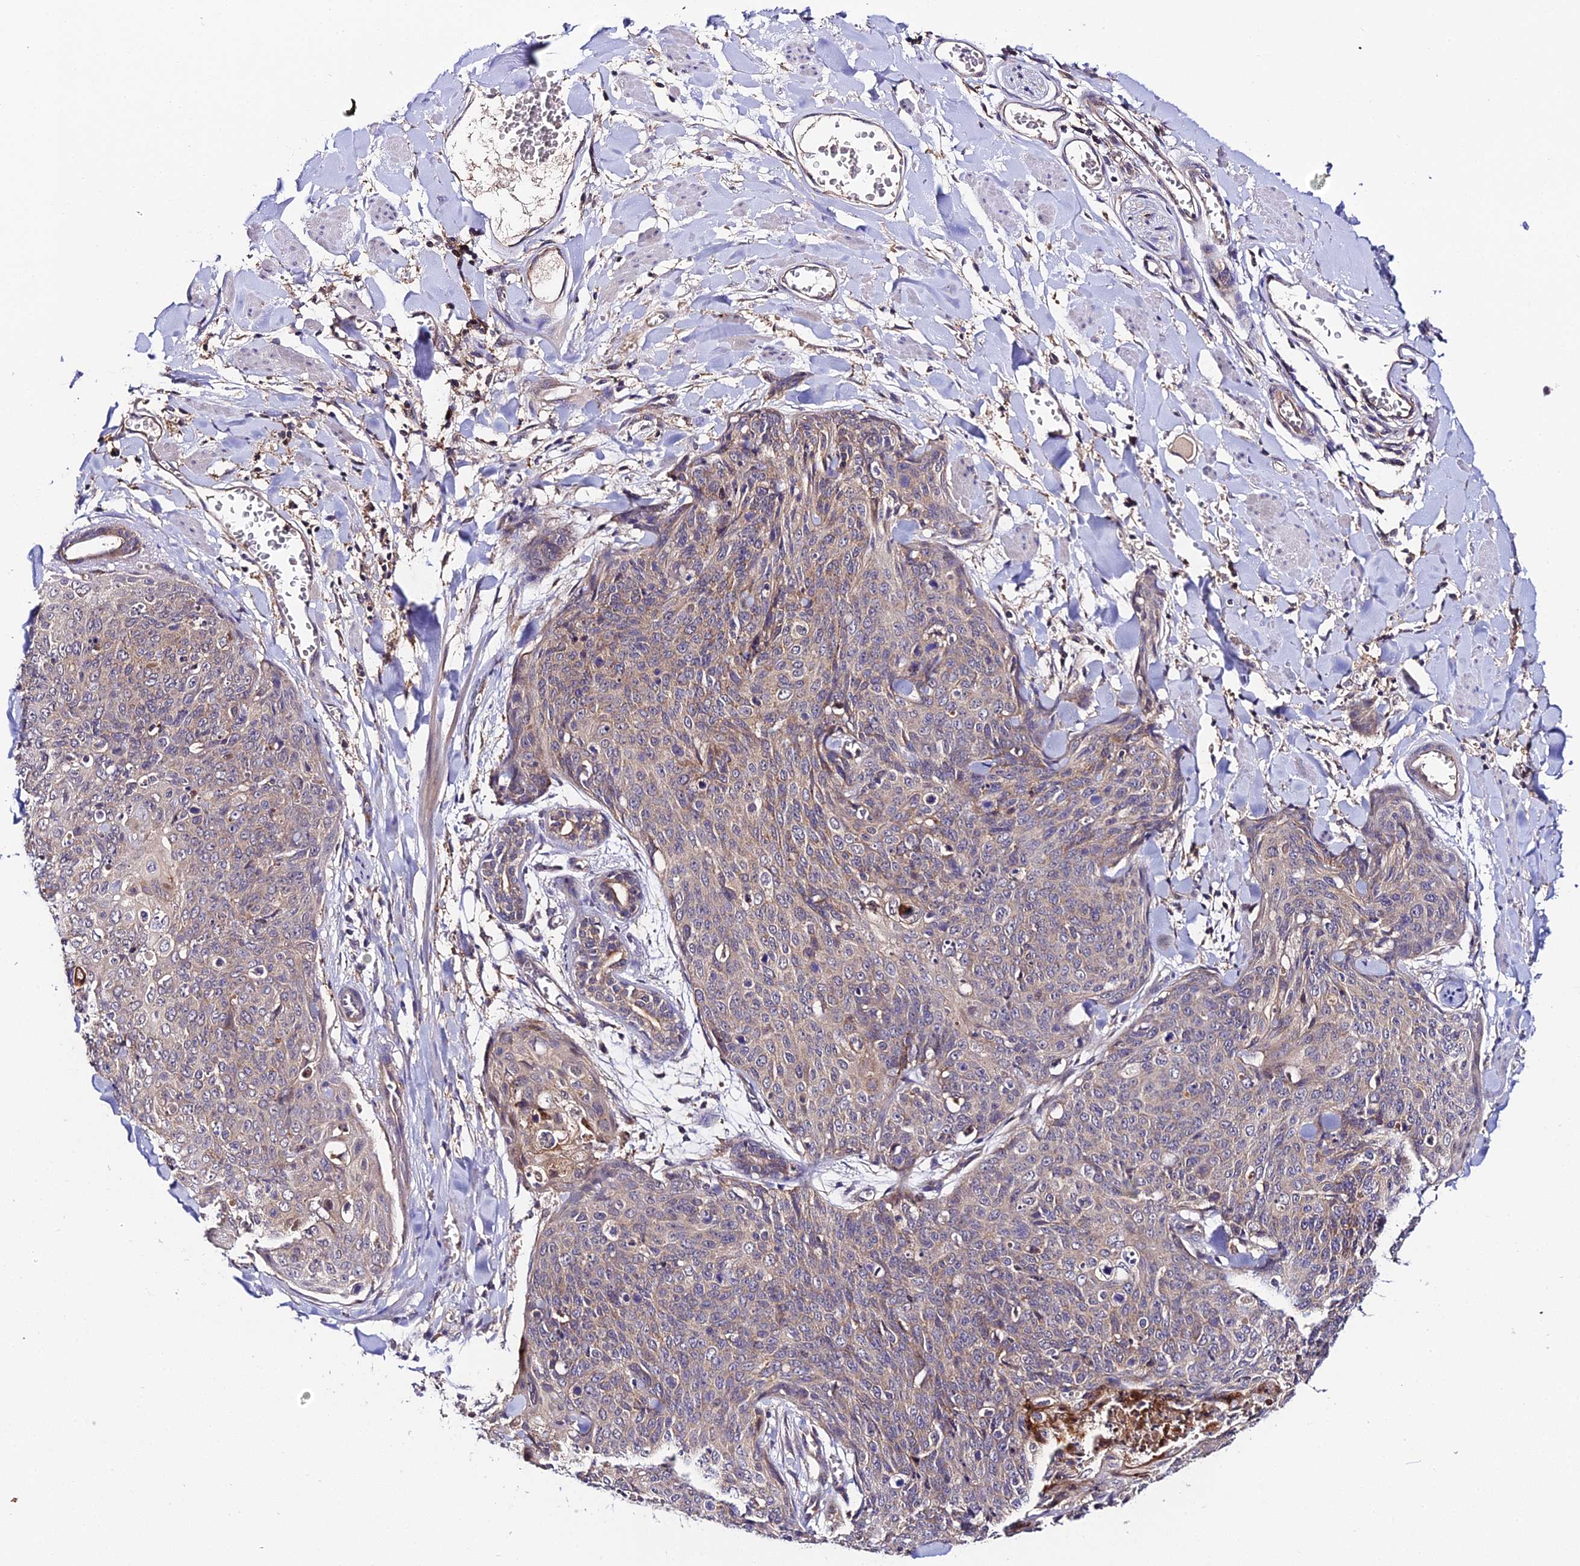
{"staining": {"intensity": "weak", "quantity": "25%-75%", "location": "cytoplasmic/membranous"}, "tissue": "skin cancer", "cell_type": "Tumor cells", "image_type": "cancer", "snomed": [{"axis": "morphology", "description": "Squamous cell carcinoma, NOS"}, {"axis": "topography", "description": "Skin"}, {"axis": "topography", "description": "Vulva"}], "caption": "Immunohistochemical staining of skin squamous cell carcinoma displays weak cytoplasmic/membranous protein staining in approximately 25%-75% of tumor cells.", "gene": "ZBED8", "patient": {"sex": "female", "age": 85}}